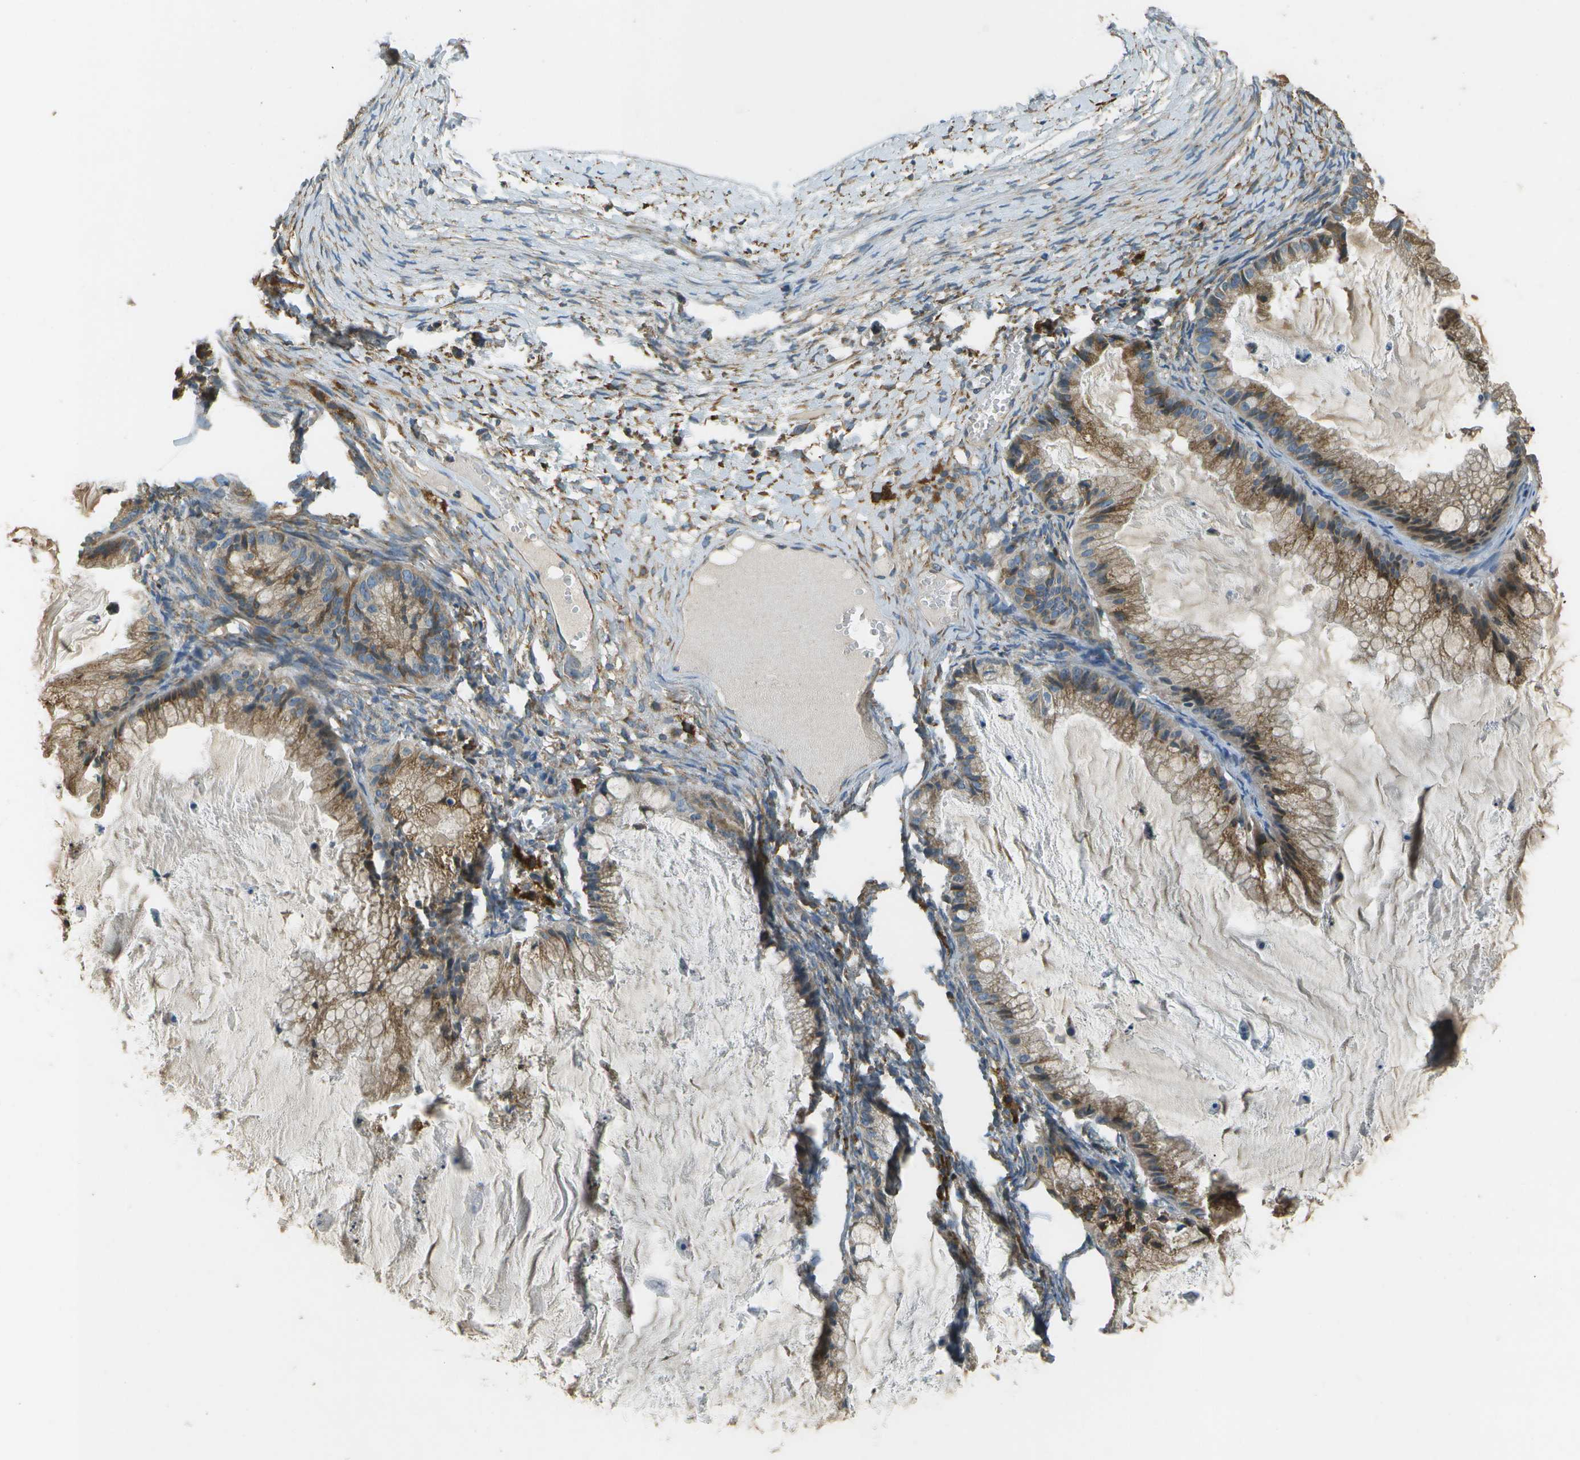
{"staining": {"intensity": "moderate", "quantity": "25%-75%", "location": "cytoplasmic/membranous"}, "tissue": "ovarian cancer", "cell_type": "Tumor cells", "image_type": "cancer", "snomed": [{"axis": "morphology", "description": "Cystadenocarcinoma, mucinous, NOS"}, {"axis": "topography", "description": "Ovary"}], "caption": "Brown immunohistochemical staining in ovarian cancer shows moderate cytoplasmic/membranous expression in approximately 25%-75% of tumor cells. (DAB (3,3'-diaminobenzidine) = brown stain, brightfield microscopy at high magnification).", "gene": "SAMSN1", "patient": {"sex": "female", "age": 57}}